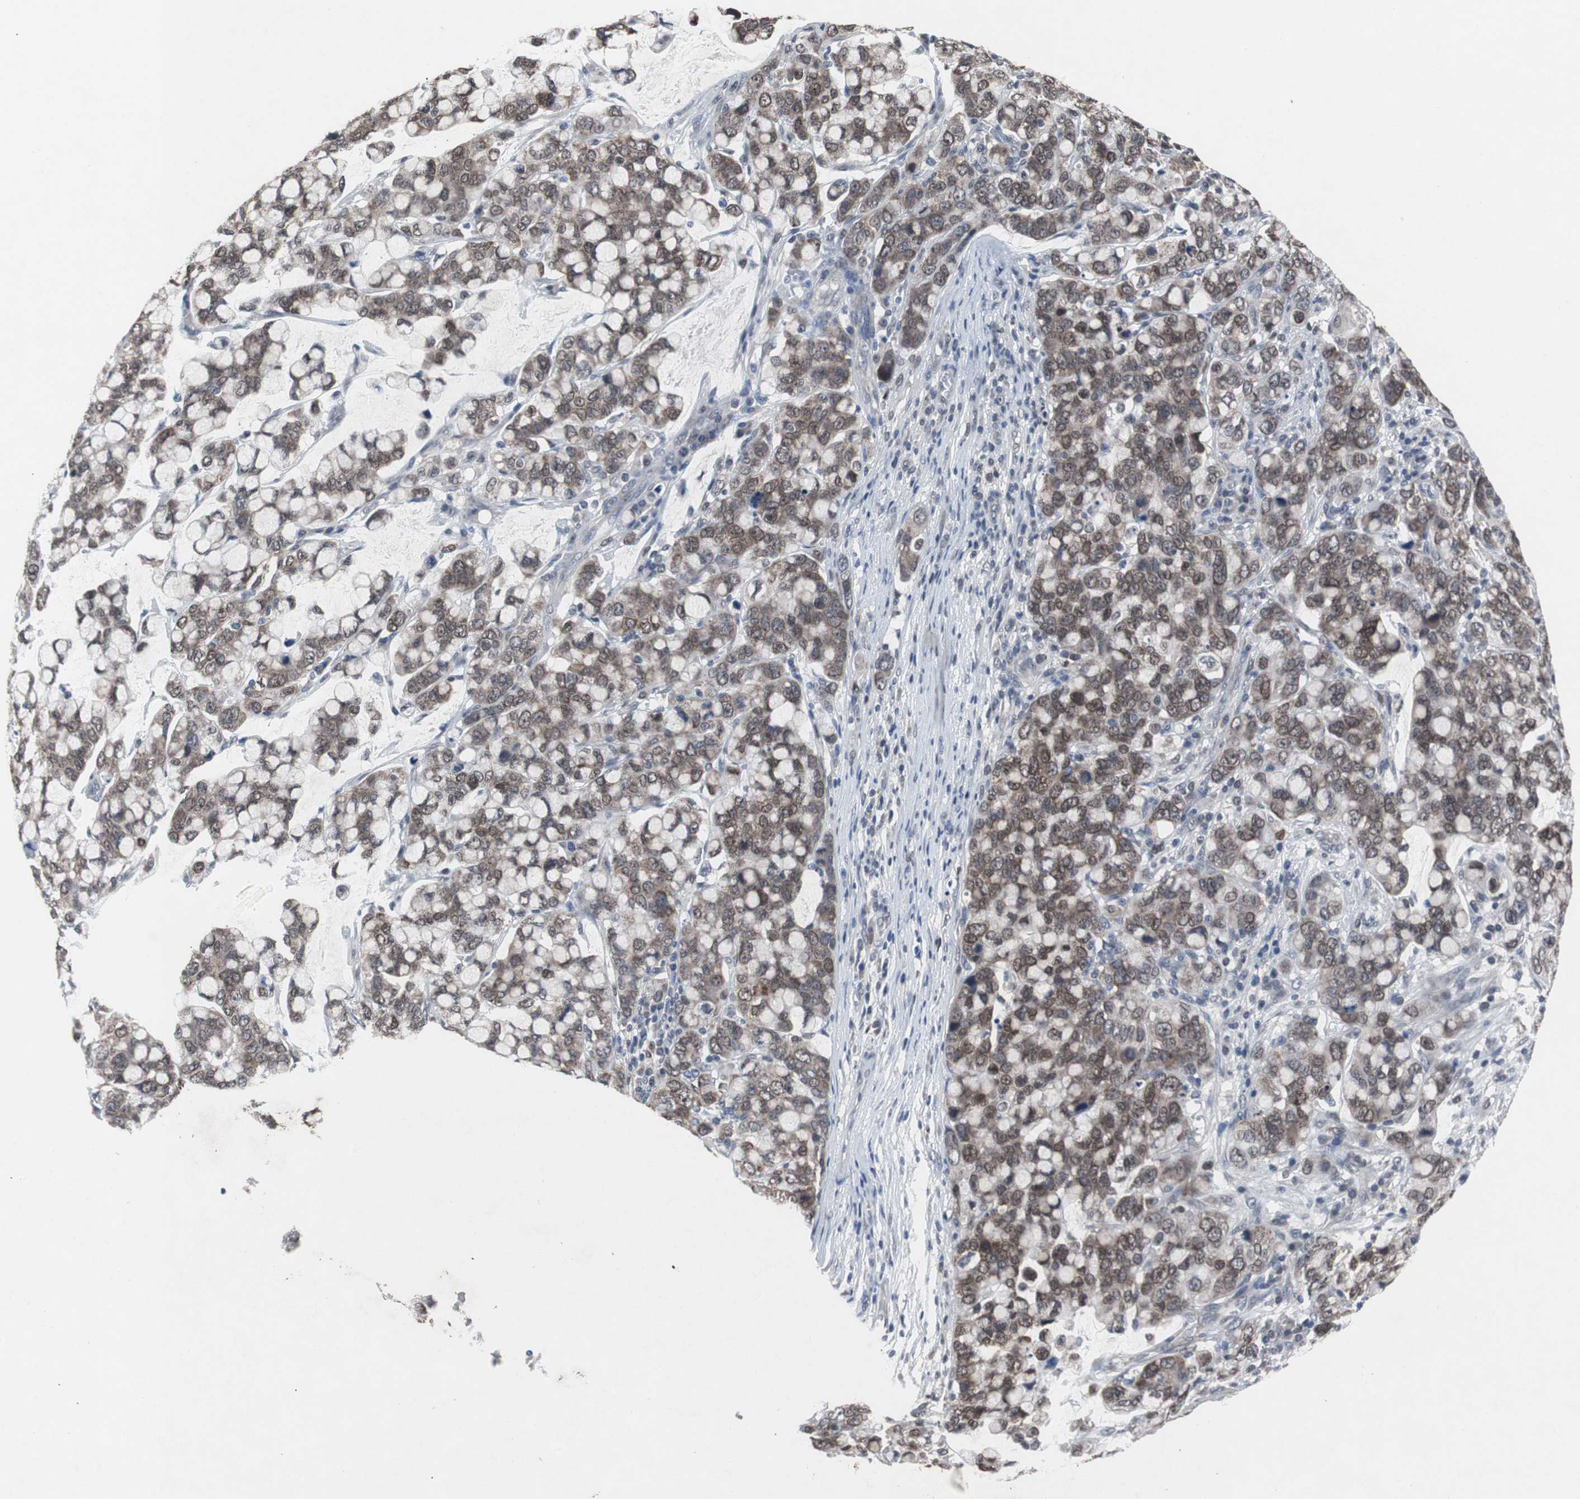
{"staining": {"intensity": "moderate", "quantity": ">75%", "location": "cytoplasmic/membranous,nuclear"}, "tissue": "stomach cancer", "cell_type": "Tumor cells", "image_type": "cancer", "snomed": [{"axis": "morphology", "description": "Adenocarcinoma, NOS"}, {"axis": "topography", "description": "Stomach, lower"}], "caption": "A histopathology image of human stomach cancer stained for a protein shows moderate cytoplasmic/membranous and nuclear brown staining in tumor cells. The protein of interest is shown in brown color, while the nuclei are stained blue.", "gene": "RBM47", "patient": {"sex": "male", "age": 84}}